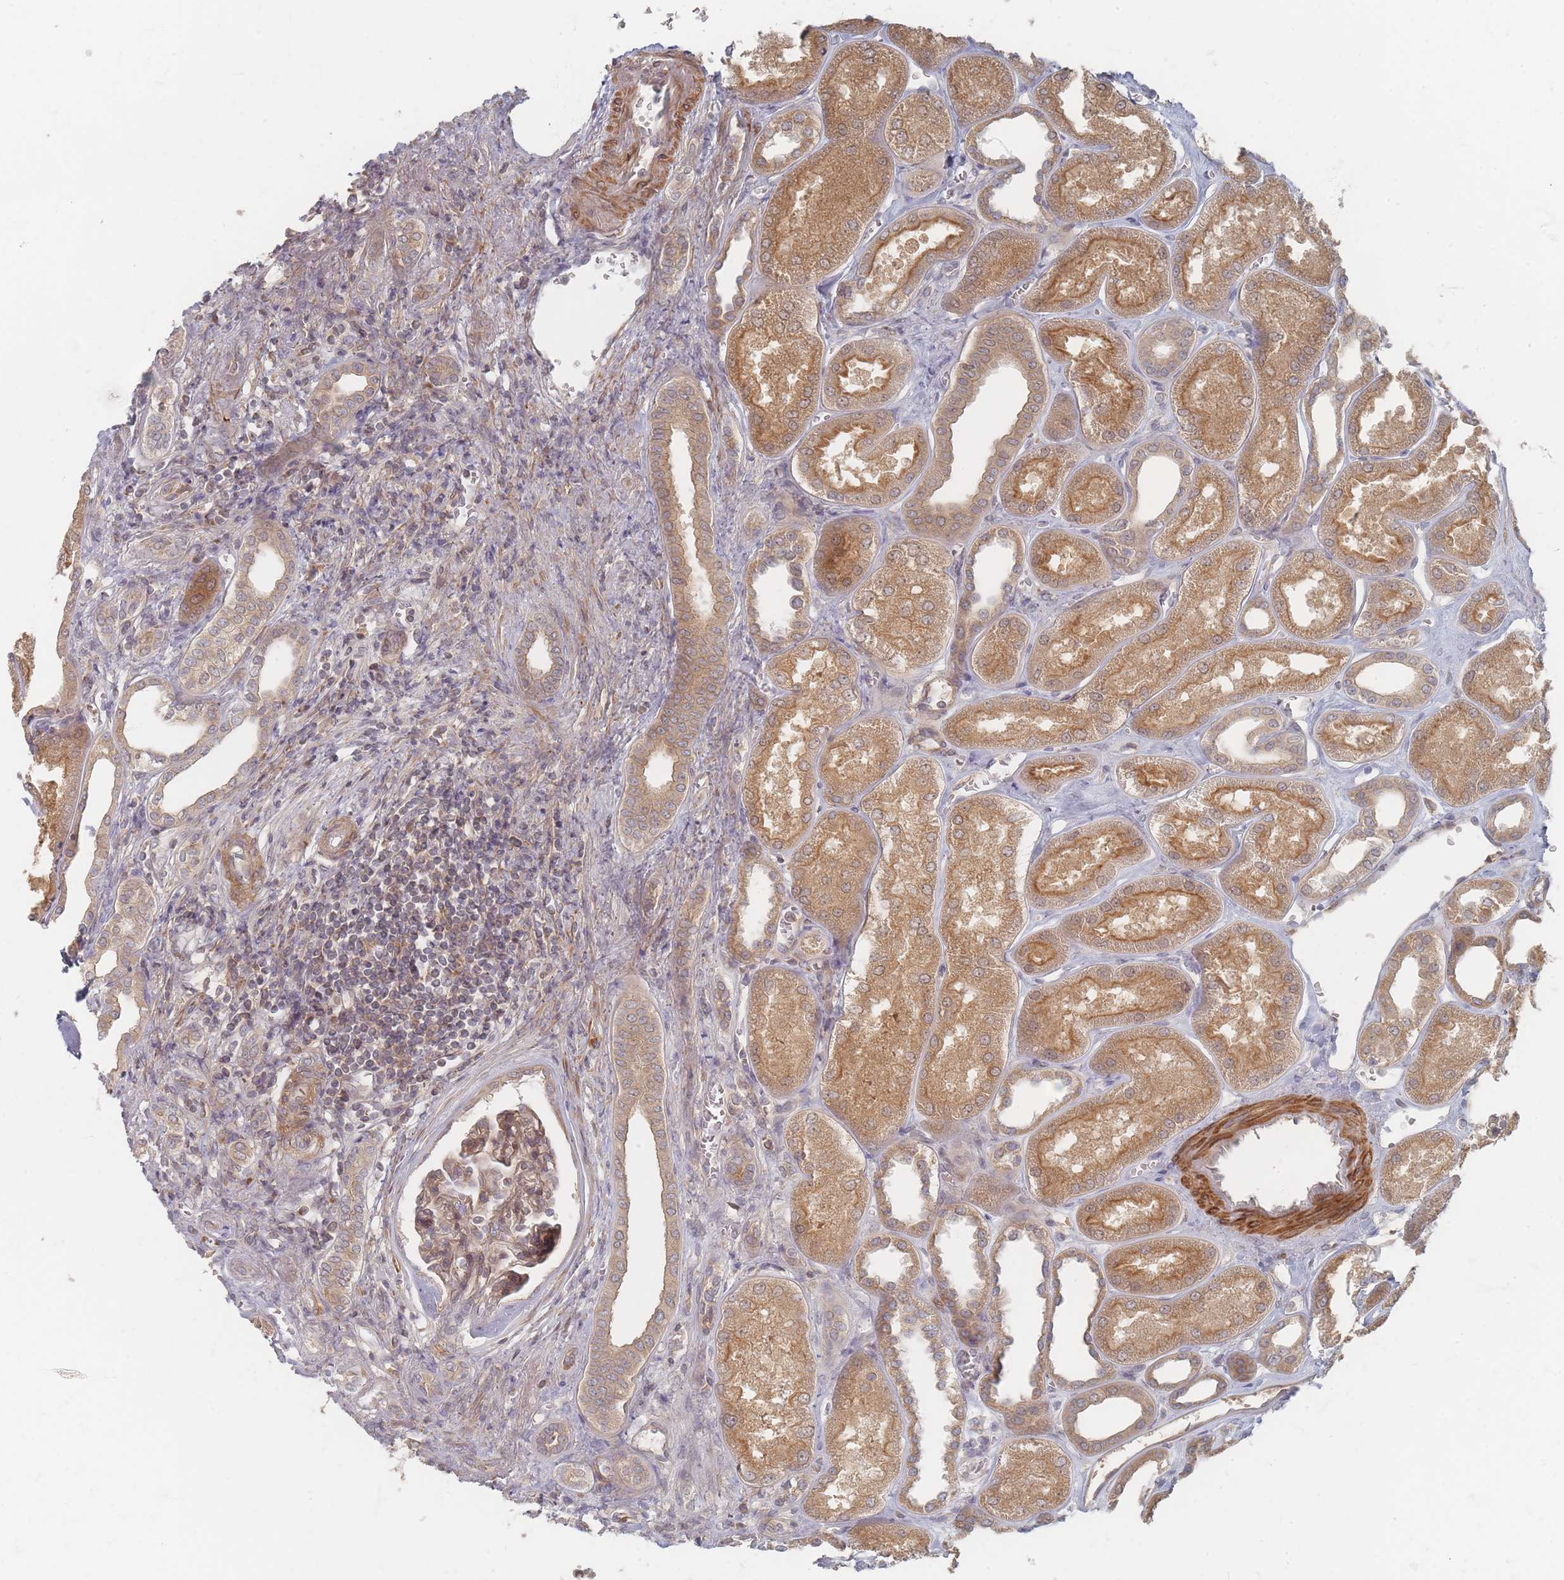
{"staining": {"intensity": "moderate", "quantity": "25%-75%", "location": "cytoplasmic/membranous"}, "tissue": "kidney", "cell_type": "Cells in glomeruli", "image_type": "normal", "snomed": [{"axis": "morphology", "description": "Normal tissue, NOS"}, {"axis": "morphology", "description": "Adenocarcinoma, NOS"}, {"axis": "topography", "description": "Kidney"}], "caption": "Protein staining by IHC exhibits moderate cytoplasmic/membranous staining in about 25%-75% of cells in glomeruli in benign kidney.", "gene": "GLE1", "patient": {"sex": "female", "age": 68}}